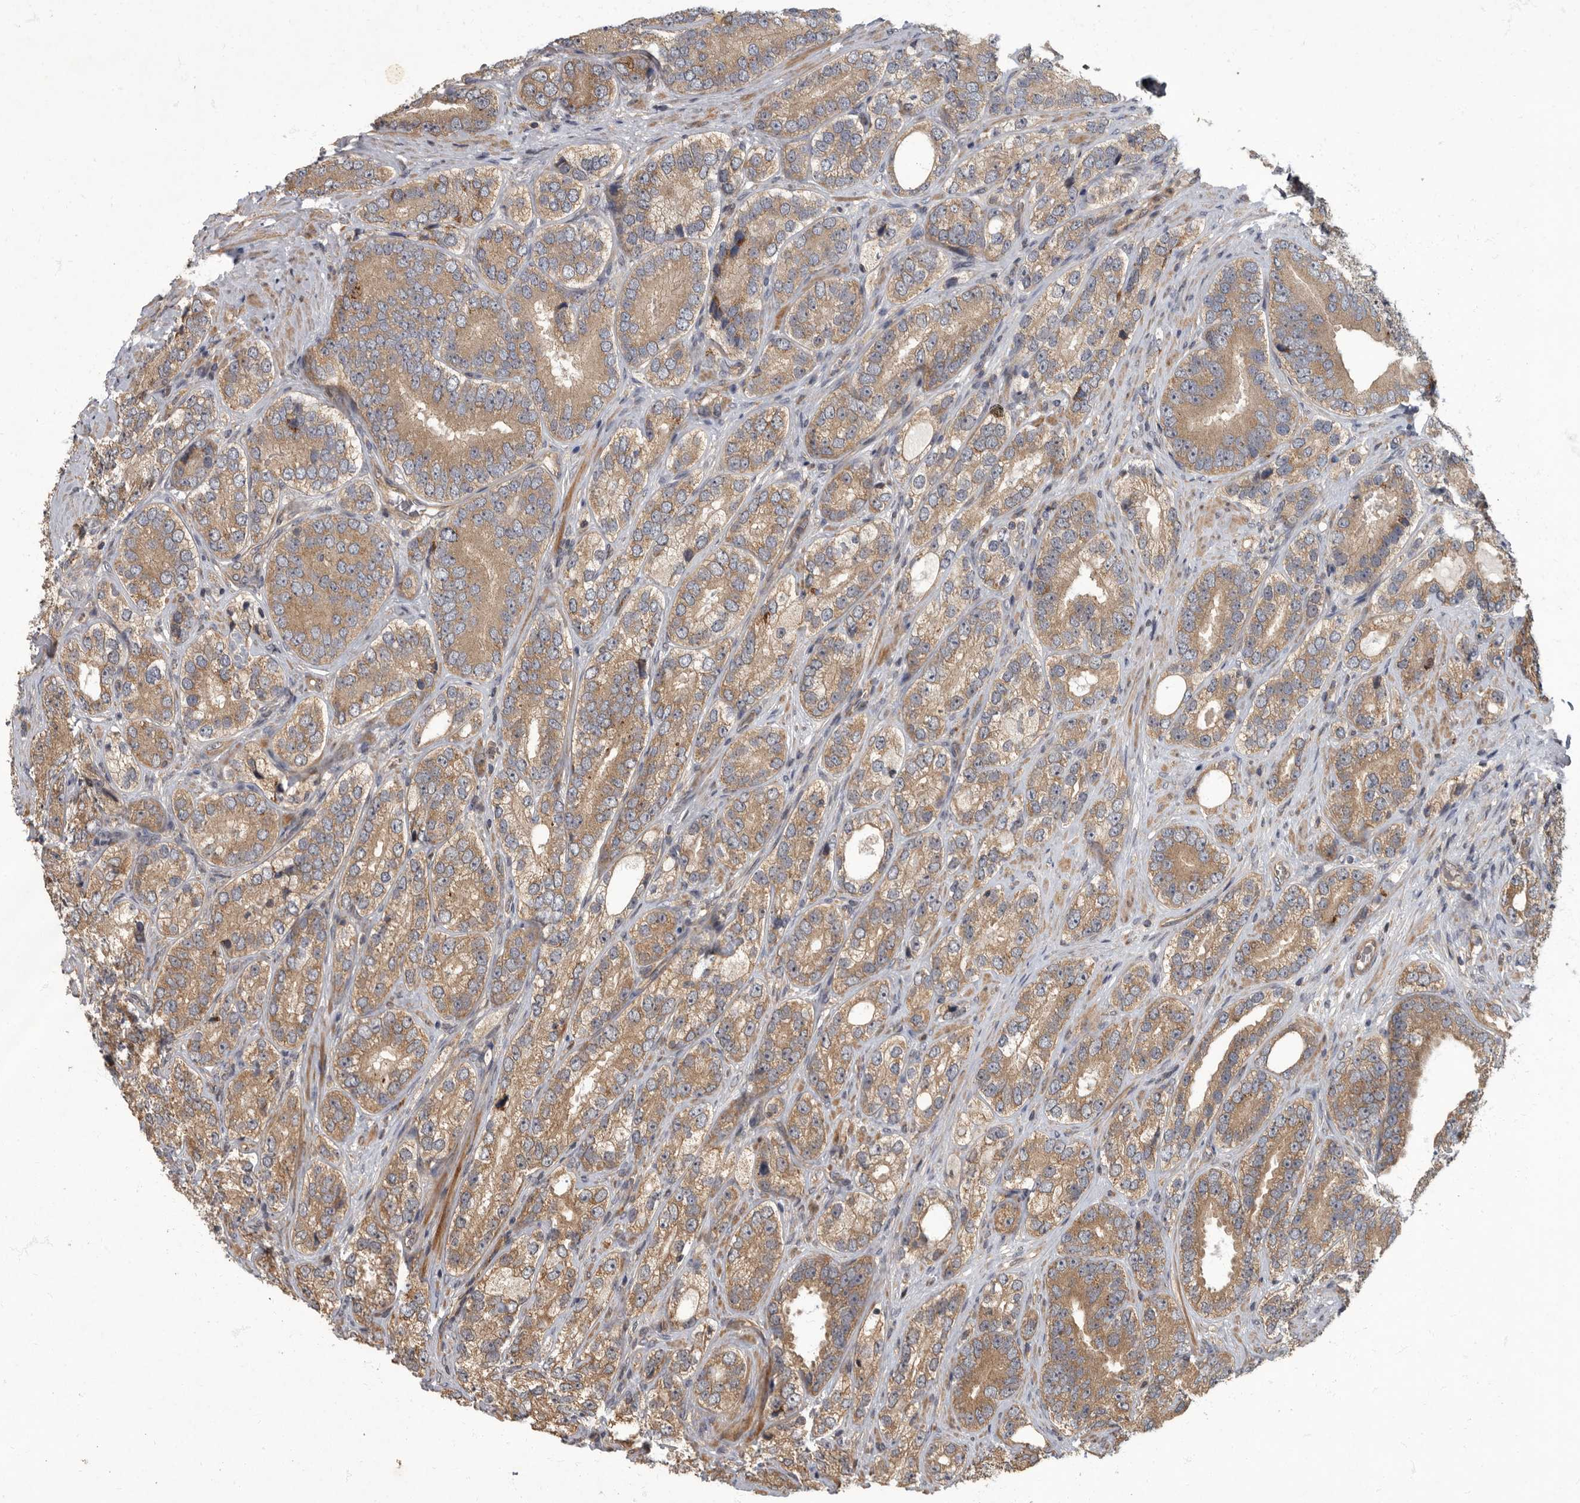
{"staining": {"intensity": "moderate", "quantity": ">75%", "location": "cytoplasmic/membranous"}, "tissue": "prostate cancer", "cell_type": "Tumor cells", "image_type": "cancer", "snomed": [{"axis": "morphology", "description": "Adenocarcinoma, High grade"}, {"axis": "topography", "description": "Prostate"}], "caption": "Immunohistochemistry (IHC) histopathology image of human prostate cancer (adenocarcinoma (high-grade)) stained for a protein (brown), which demonstrates medium levels of moderate cytoplasmic/membranous expression in approximately >75% of tumor cells.", "gene": "IQCK", "patient": {"sex": "male", "age": 56}}